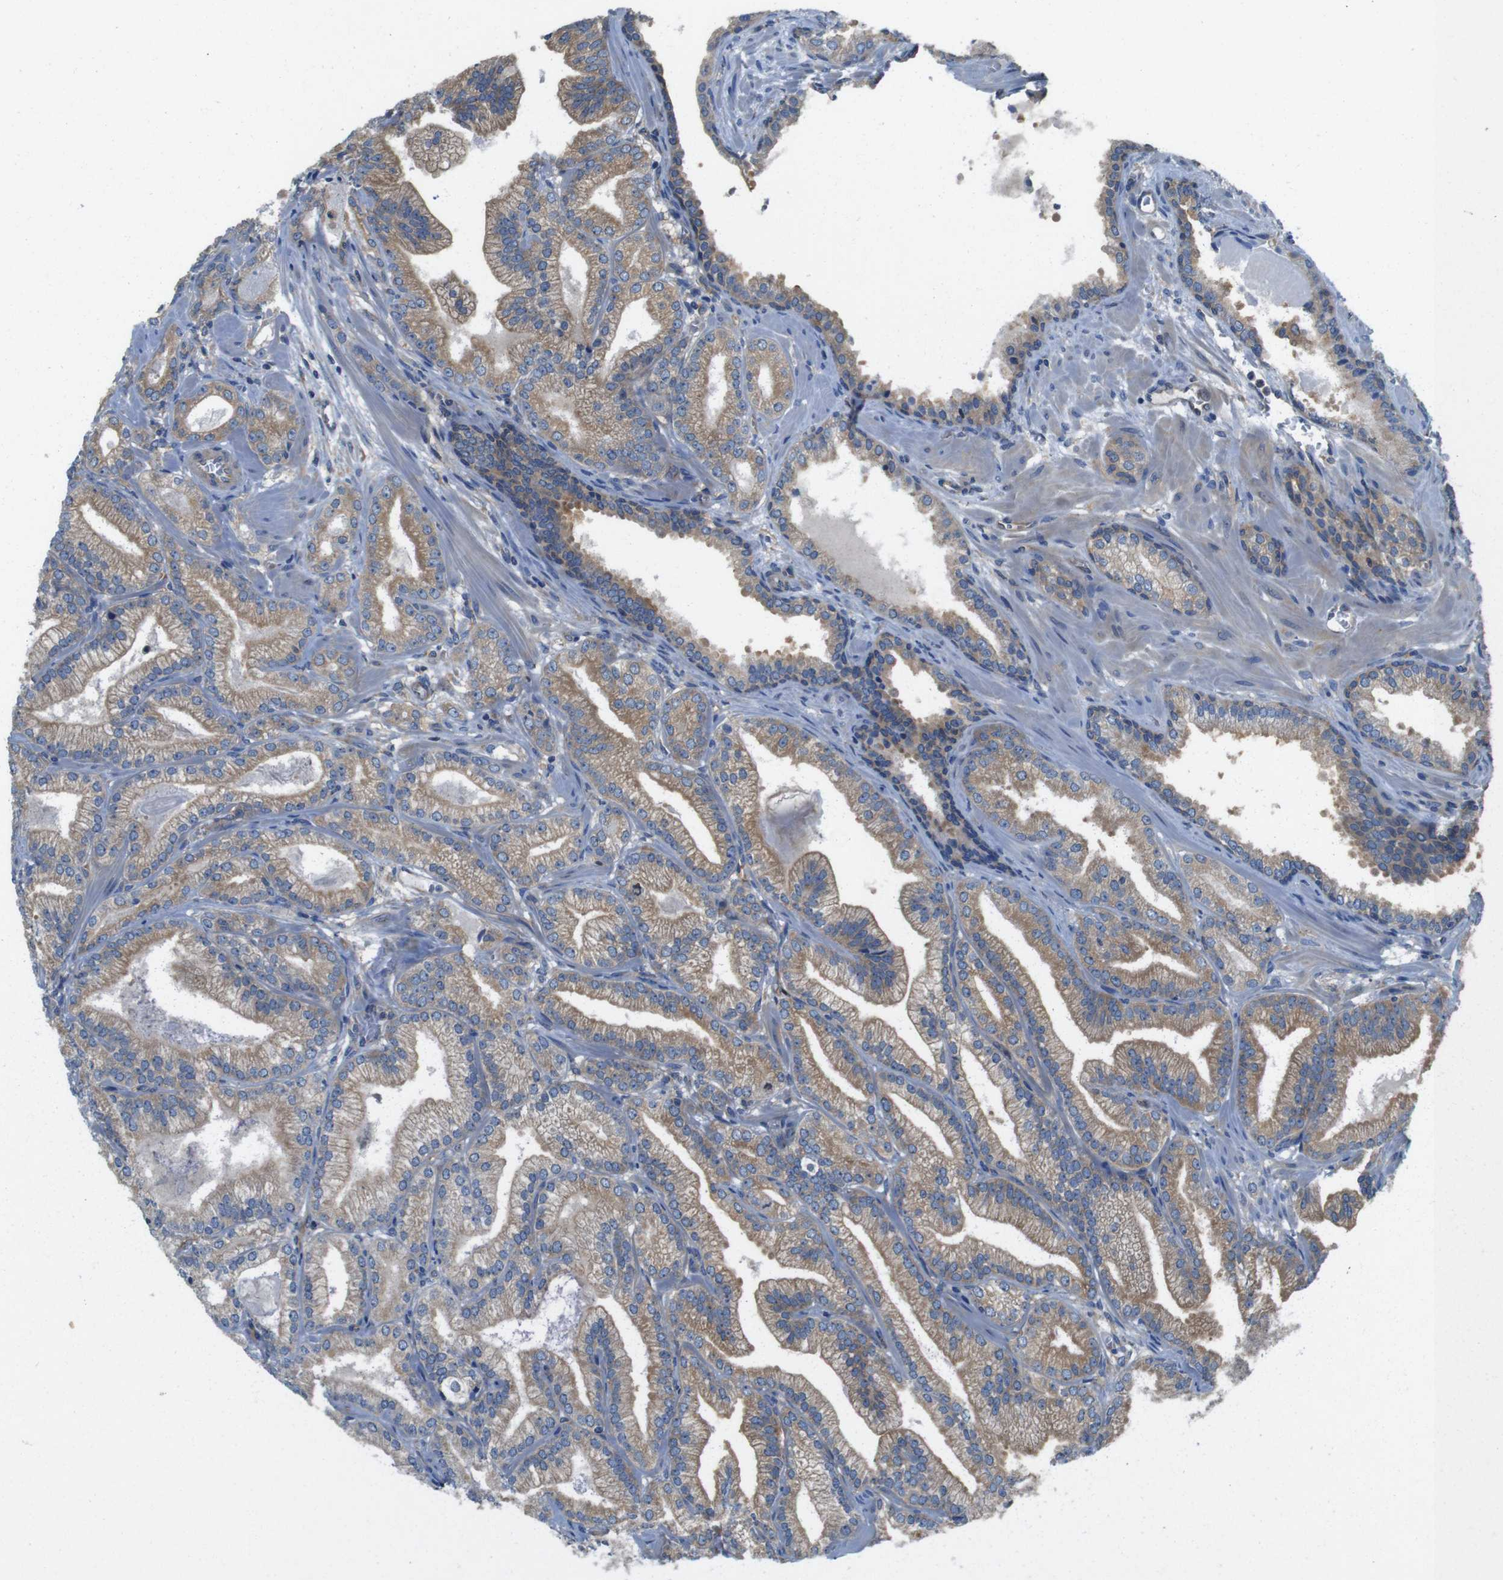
{"staining": {"intensity": "weak", "quantity": ">75%", "location": "cytoplasmic/membranous"}, "tissue": "prostate cancer", "cell_type": "Tumor cells", "image_type": "cancer", "snomed": [{"axis": "morphology", "description": "Adenocarcinoma, Low grade"}, {"axis": "topography", "description": "Prostate"}], "caption": "This photomicrograph displays immunohistochemistry (IHC) staining of low-grade adenocarcinoma (prostate), with low weak cytoplasmic/membranous positivity in approximately >75% of tumor cells.", "gene": "DCTN1", "patient": {"sex": "male", "age": 59}}